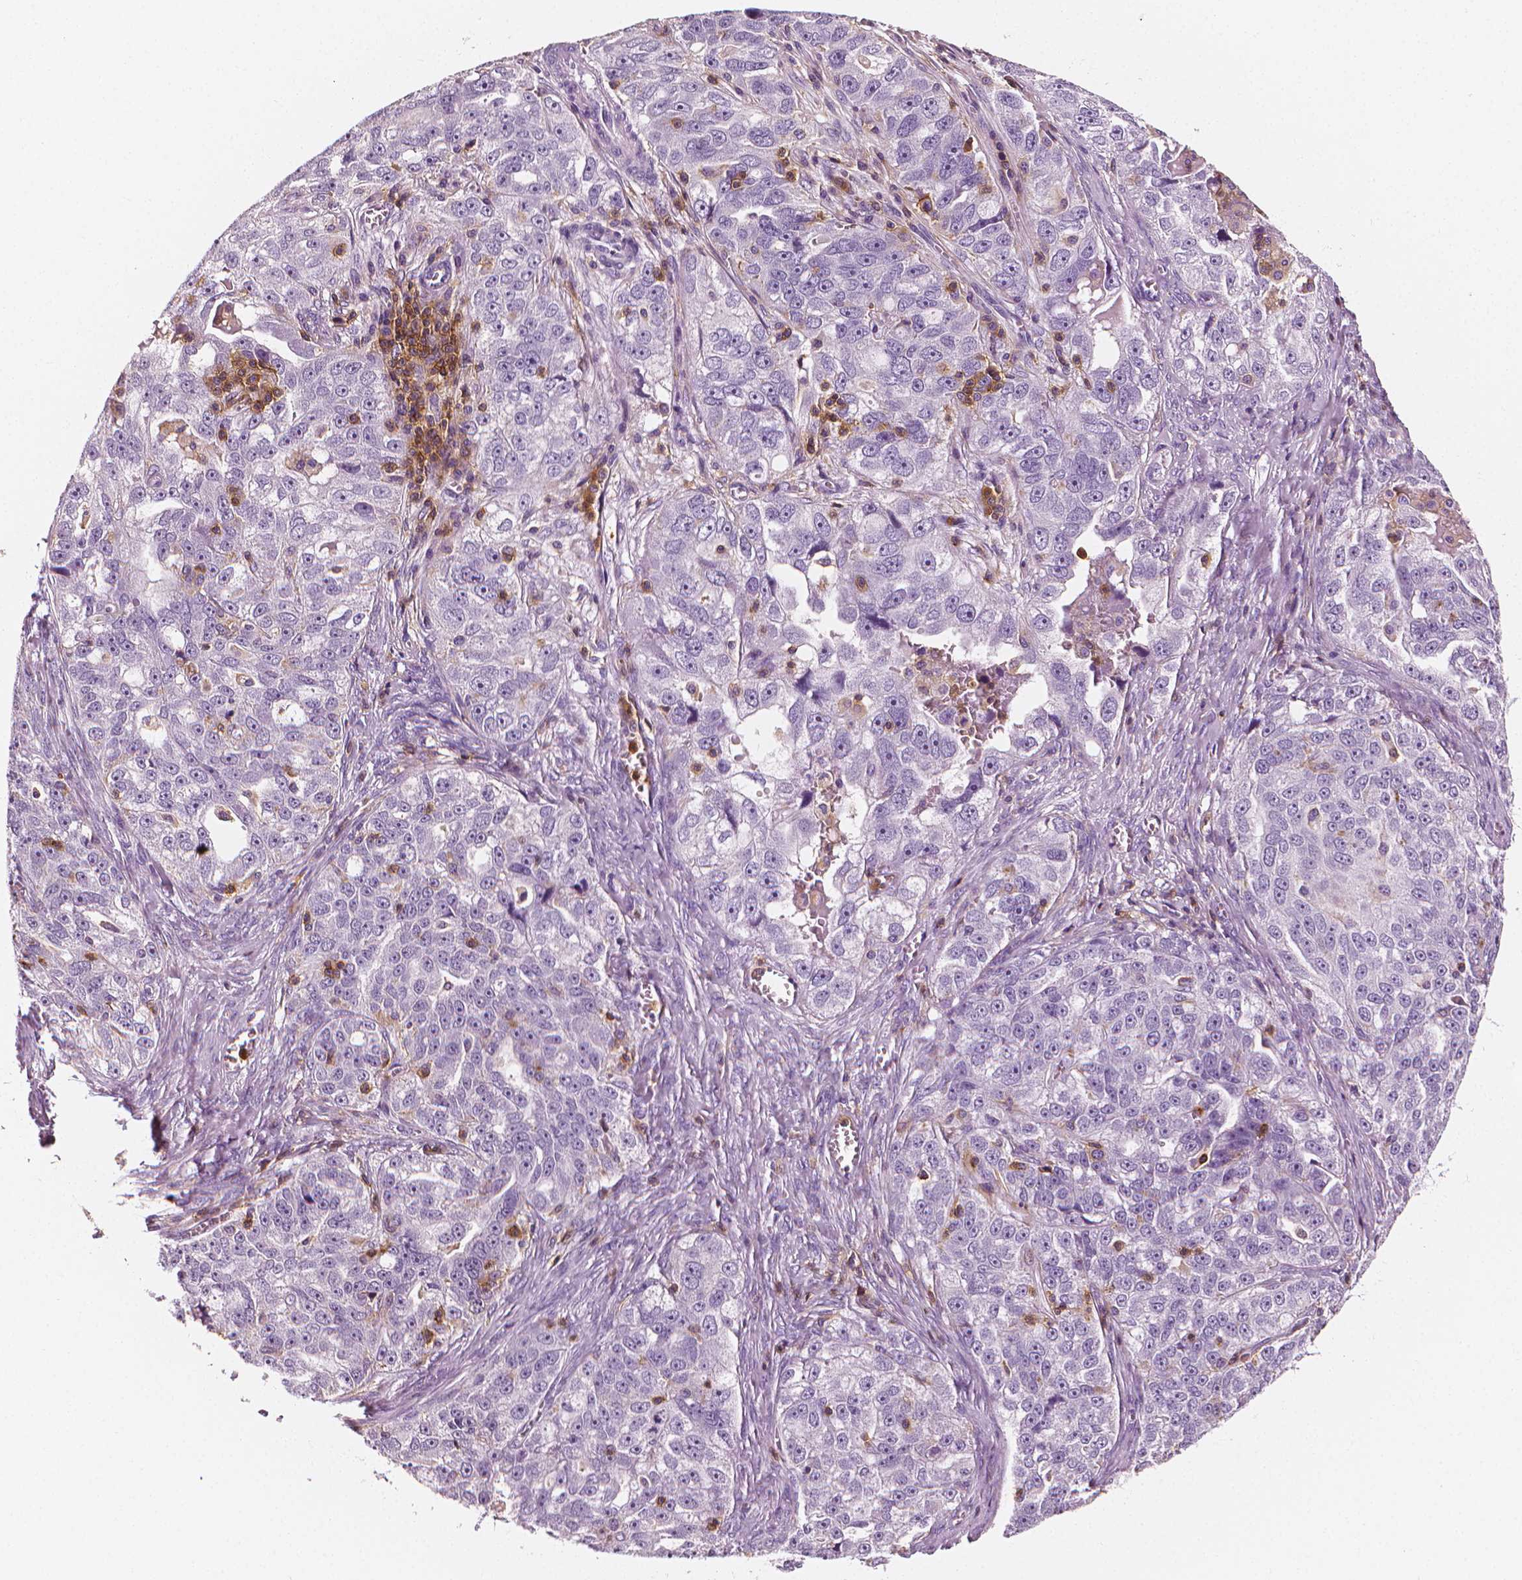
{"staining": {"intensity": "negative", "quantity": "none", "location": "none"}, "tissue": "ovarian cancer", "cell_type": "Tumor cells", "image_type": "cancer", "snomed": [{"axis": "morphology", "description": "Cystadenocarcinoma, serous, NOS"}, {"axis": "topography", "description": "Ovary"}], "caption": "There is no significant positivity in tumor cells of ovarian serous cystadenocarcinoma. (DAB (3,3'-diaminobenzidine) immunohistochemistry (IHC) visualized using brightfield microscopy, high magnification).", "gene": "PTPRC", "patient": {"sex": "female", "age": 51}}